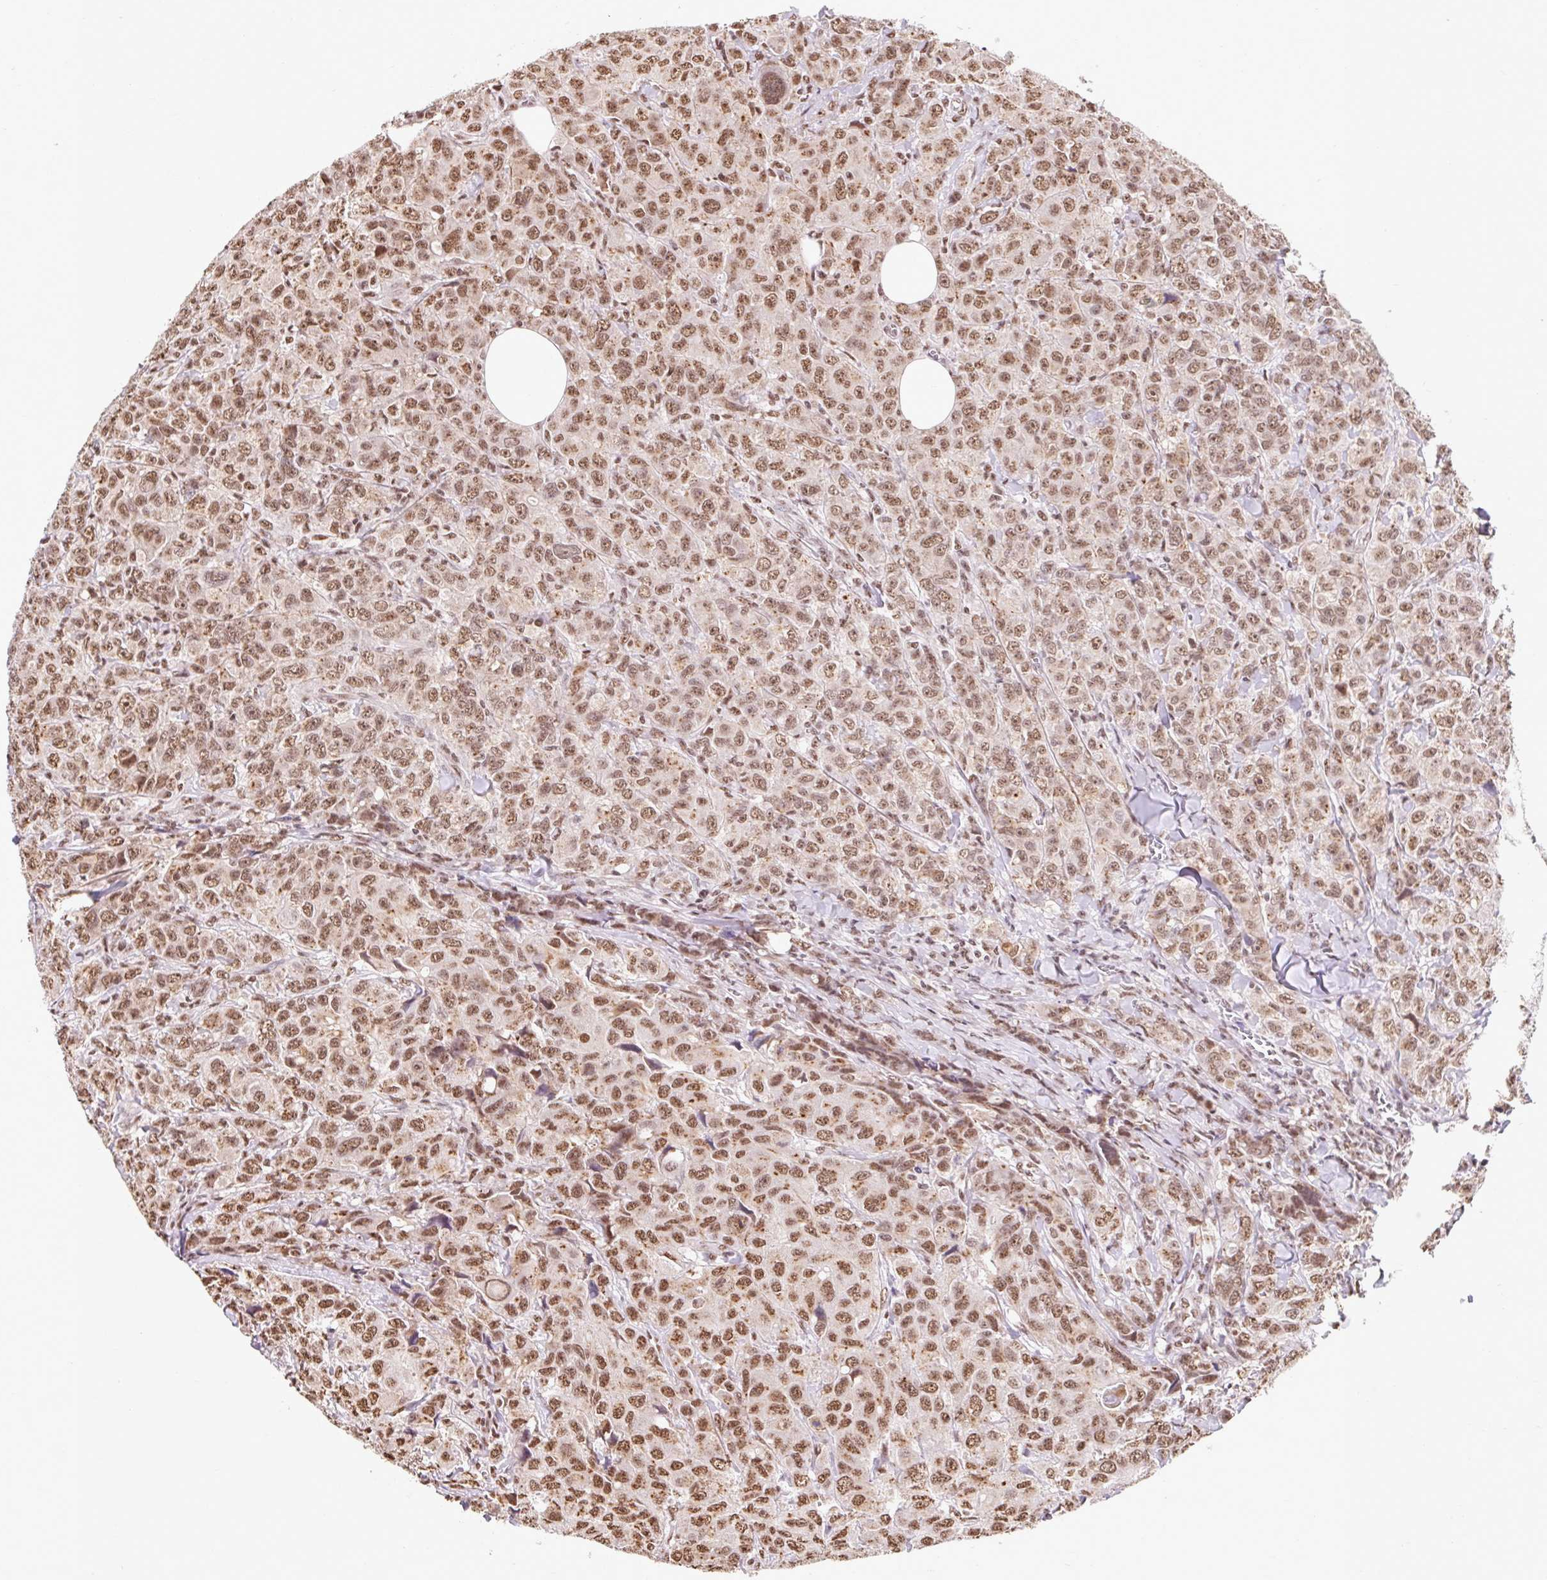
{"staining": {"intensity": "moderate", "quantity": ">75%", "location": "nuclear"}, "tissue": "breast cancer", "cell_type": "Tumor cells", "image_type": "cancer", "snomed": [{"axis": "morphology", "description": "Duct carcinoma"}, {"axis": "topography", "description": "Breast"}], "caption": "The photomicrograph shows immunohistochemical staining of breast cancer. There is moderate nuclear expression is identified in about >75% of tumor cells.", "gene": "BICRA", "patient": {"sex": "female", "age": 43}}